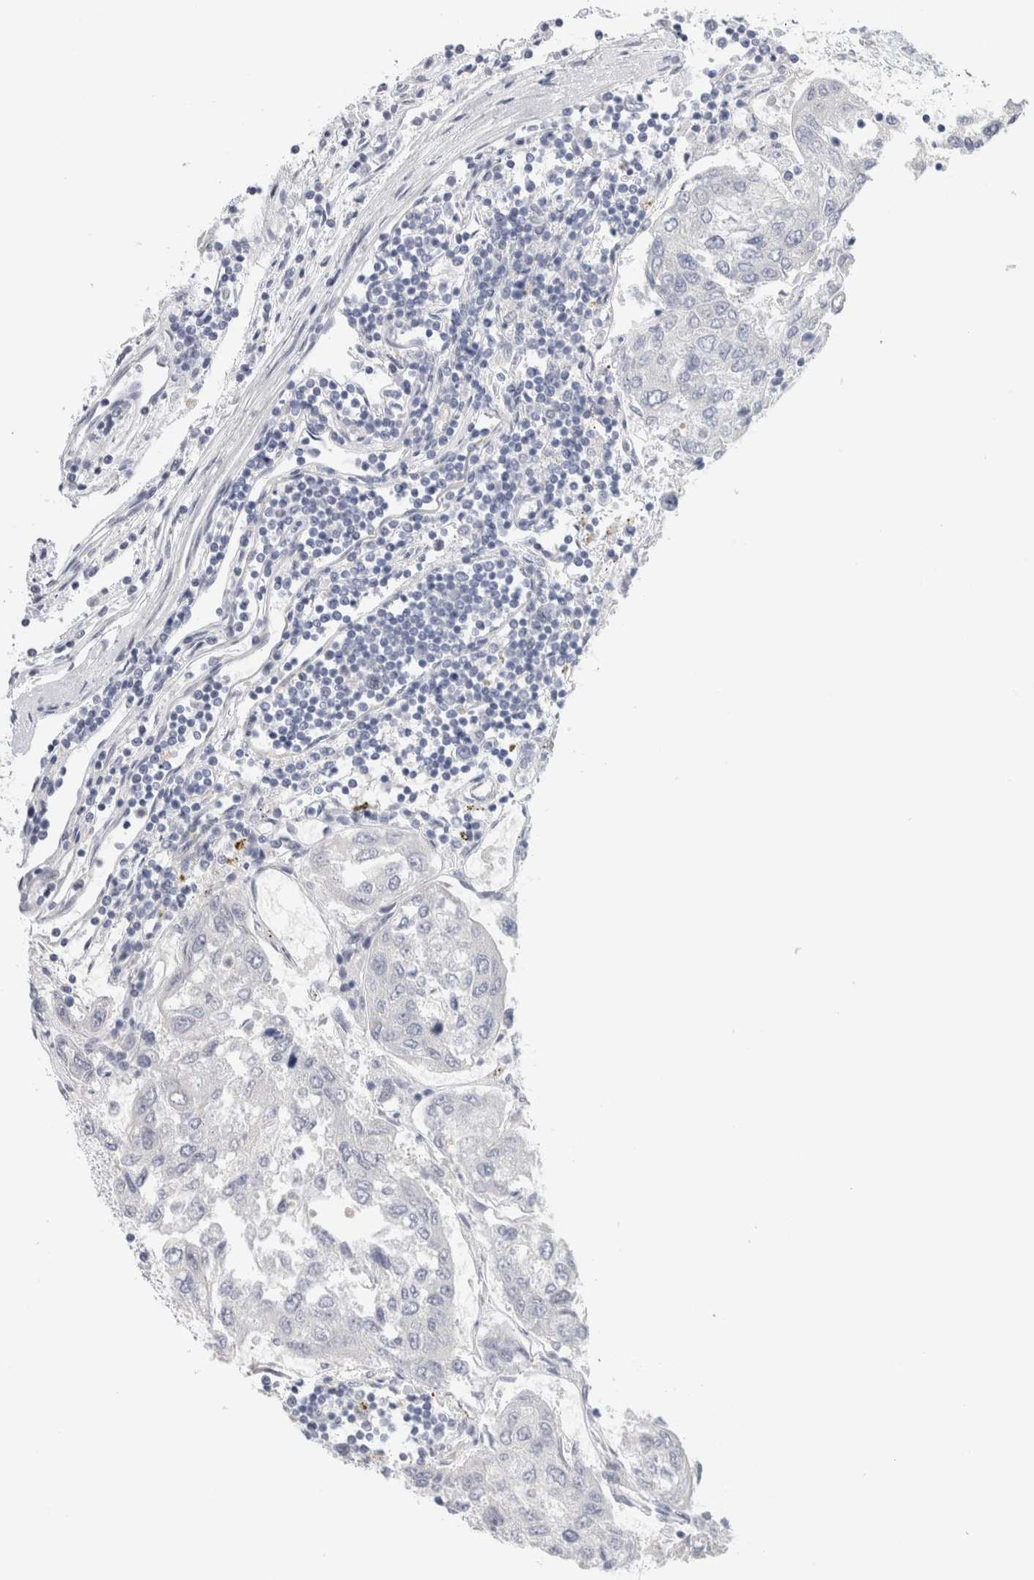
{"staining": {"intensity": "negative", "quantity": "none", "location": "none"}, "tissue": "urothelial cancer", "cell_type": "Tumor cells", "image_type": "cancer", "snomed": [{"axis": "morphology", "description": "Urothelial carcinoma, High grade"}, {"axis": "topography", "description": "Lymph node"}, {"axis": "topography", "description": "Urinary bladder"}], "caption": "This is a image of immunohistochemistry staining of high-grade urothelial carcinoma, which shows no positivity in tumor cells.", "gene": "RTN4", "patient": {"sex": "male", "age": 51}}